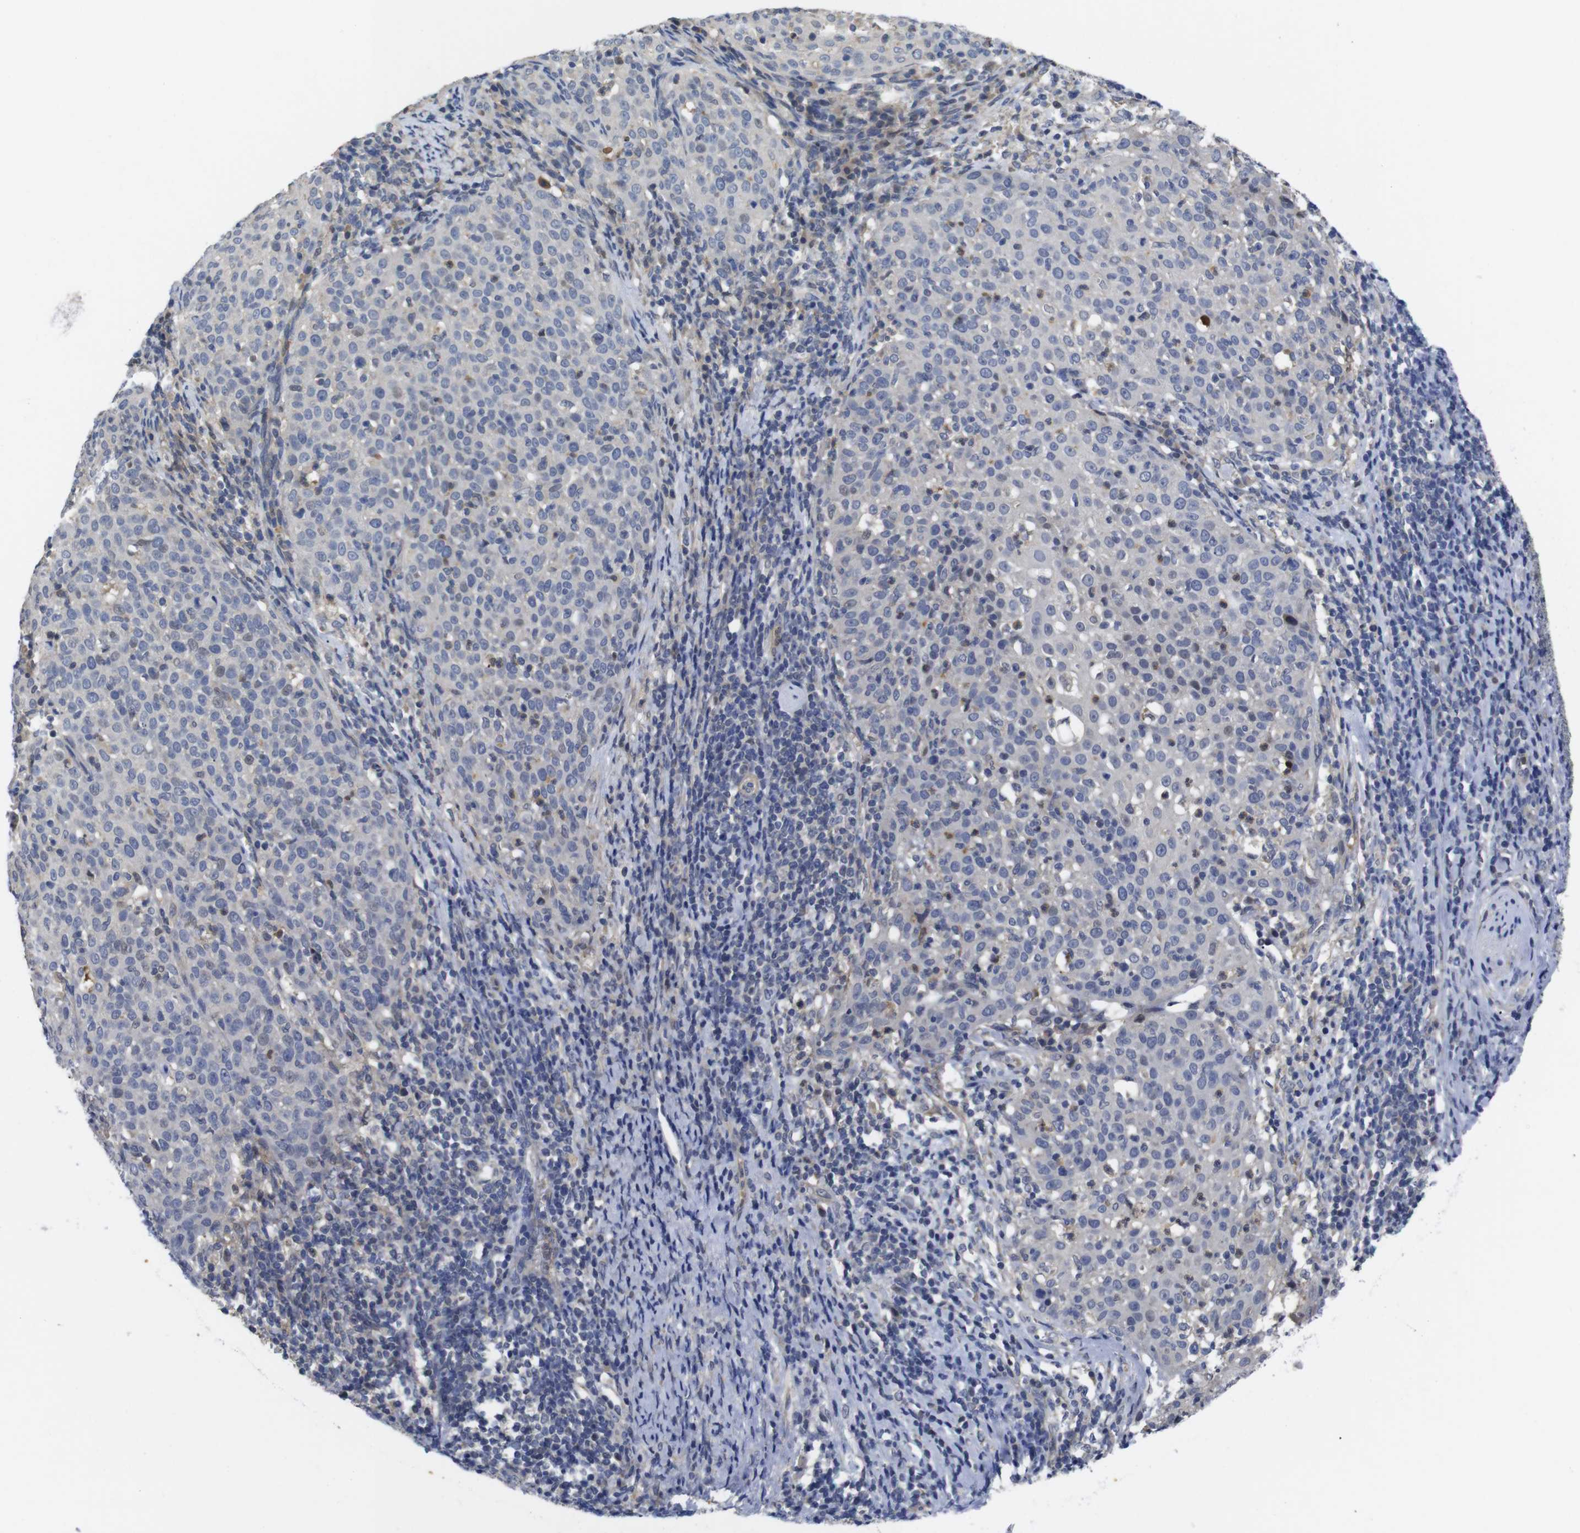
{"staining": {"intensity": "weak", "quantity": "<25%", "location": "nuclear"}, "tissue": "cervical cancer", "cell_type": "Tumor cells", "image_type": "cancer", "snomed": [{"axis": "morphology", "description": "Squamous cell carcinoma, NOS"}, {"axis": "topography", "description": "Cervix"}], "caption": "Photomicrograph shows no protein staining in tumor cells of cervical cancer tissue. Nuclei are stained in blue.", "gene": "FNTA", "patient": {"sex": "female", "age": 51}}